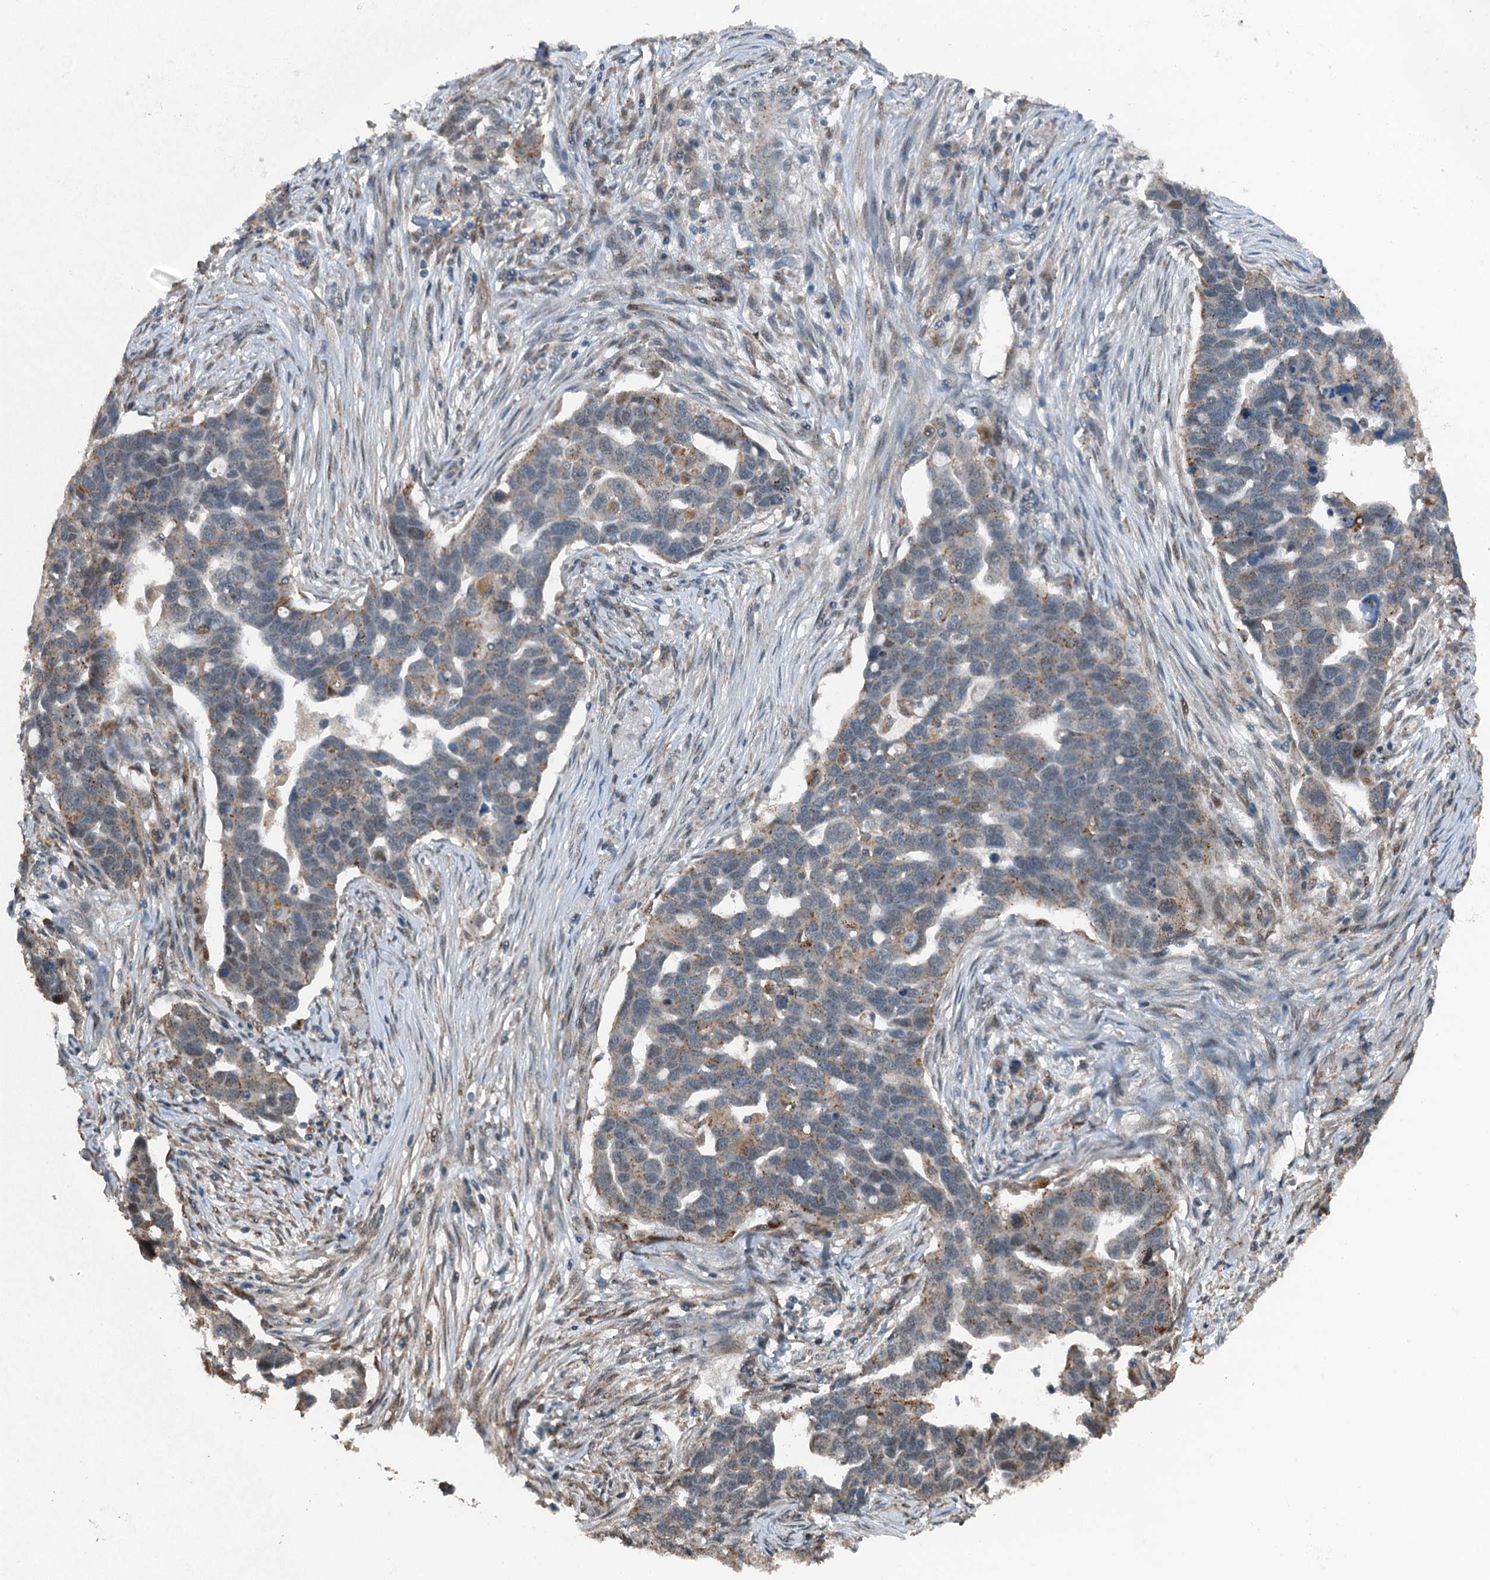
{"staining": {"intensity": "weak", "quantity": "25%-75%", "location": "cytoplasmic/membranous"}, "tissue": "ovarian cancer", "cell_type": "Tumor cells", "image_type": "cancer", "snomed": [{"axis": "morphology", "description": "Cystadenocarcinoma, serous, NOS"}, {"axis": "topography", "description": "Ovary"}], "caption": "Human ovarian serous cystadenocarcinoma stained with a brown dye reveals weak cytoplasmic/membranous positive staining in about 25%-75% of tumor cells.", "gene": "BMERB1", "patient": {"sex": "female", "age": 54}}